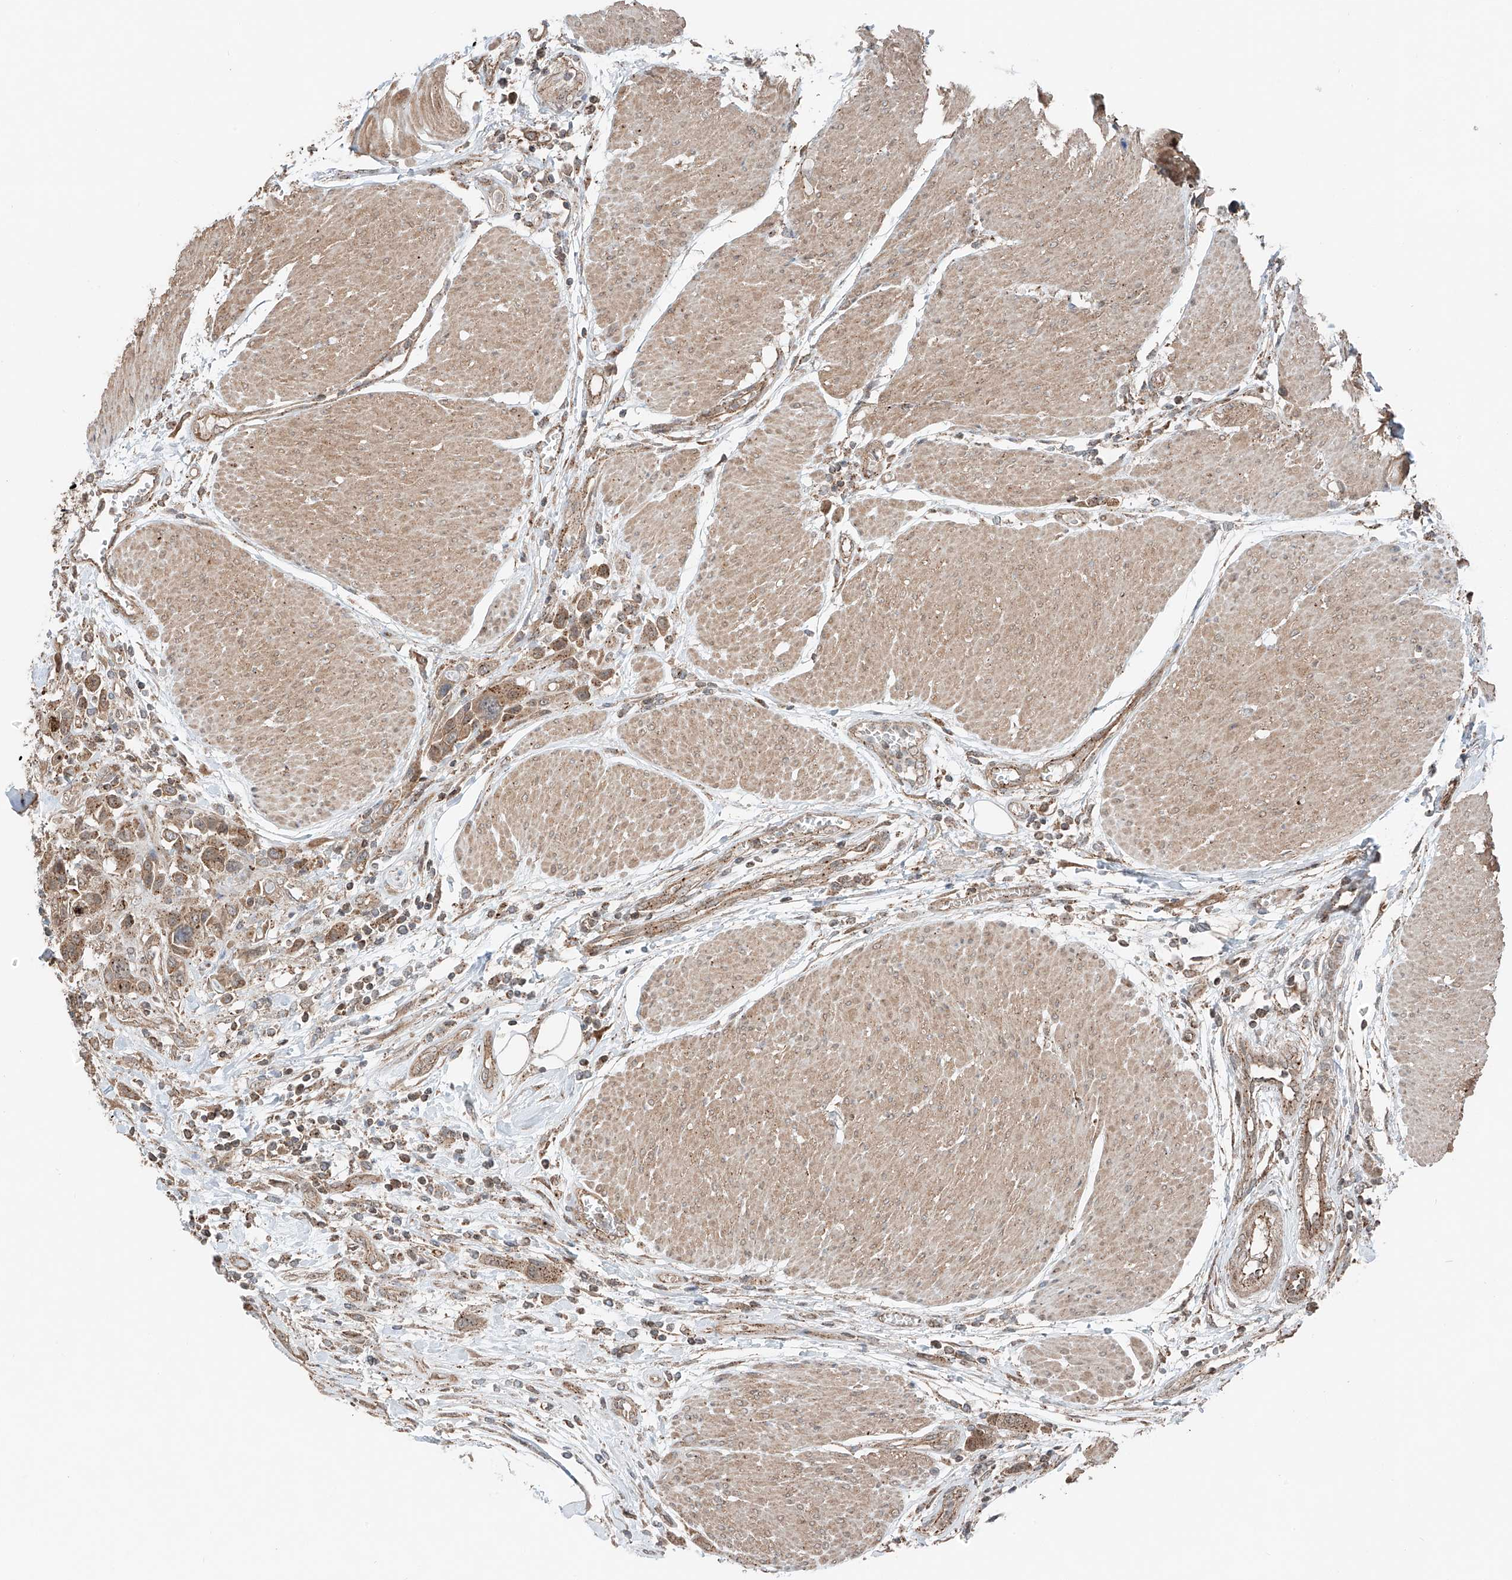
{"staining": {"intensity": "moderate", "quantity": ">75%", "location": "cytoplasmic/membranous"}, "tissue": "urothelial cancer", "cell_type": "Tumor cells", "image_type": "cancer", "snomed": [{"axis": "morphology", "description": "Urothelial carcinoma, High grade"}, {"axis": "topography", "description": "Urinary bladder"}], "caption": "A brown stain shows moderate cytoplasmic/membranous positivity of a protein in human urothelial cancer tumor cells. Using DAB (brown) and hematoxylin (blue) stains, captured at high magnification using brightfield microscopy.", "gene": "CEP162", "patient": {"sex": "male", "age": 50}}